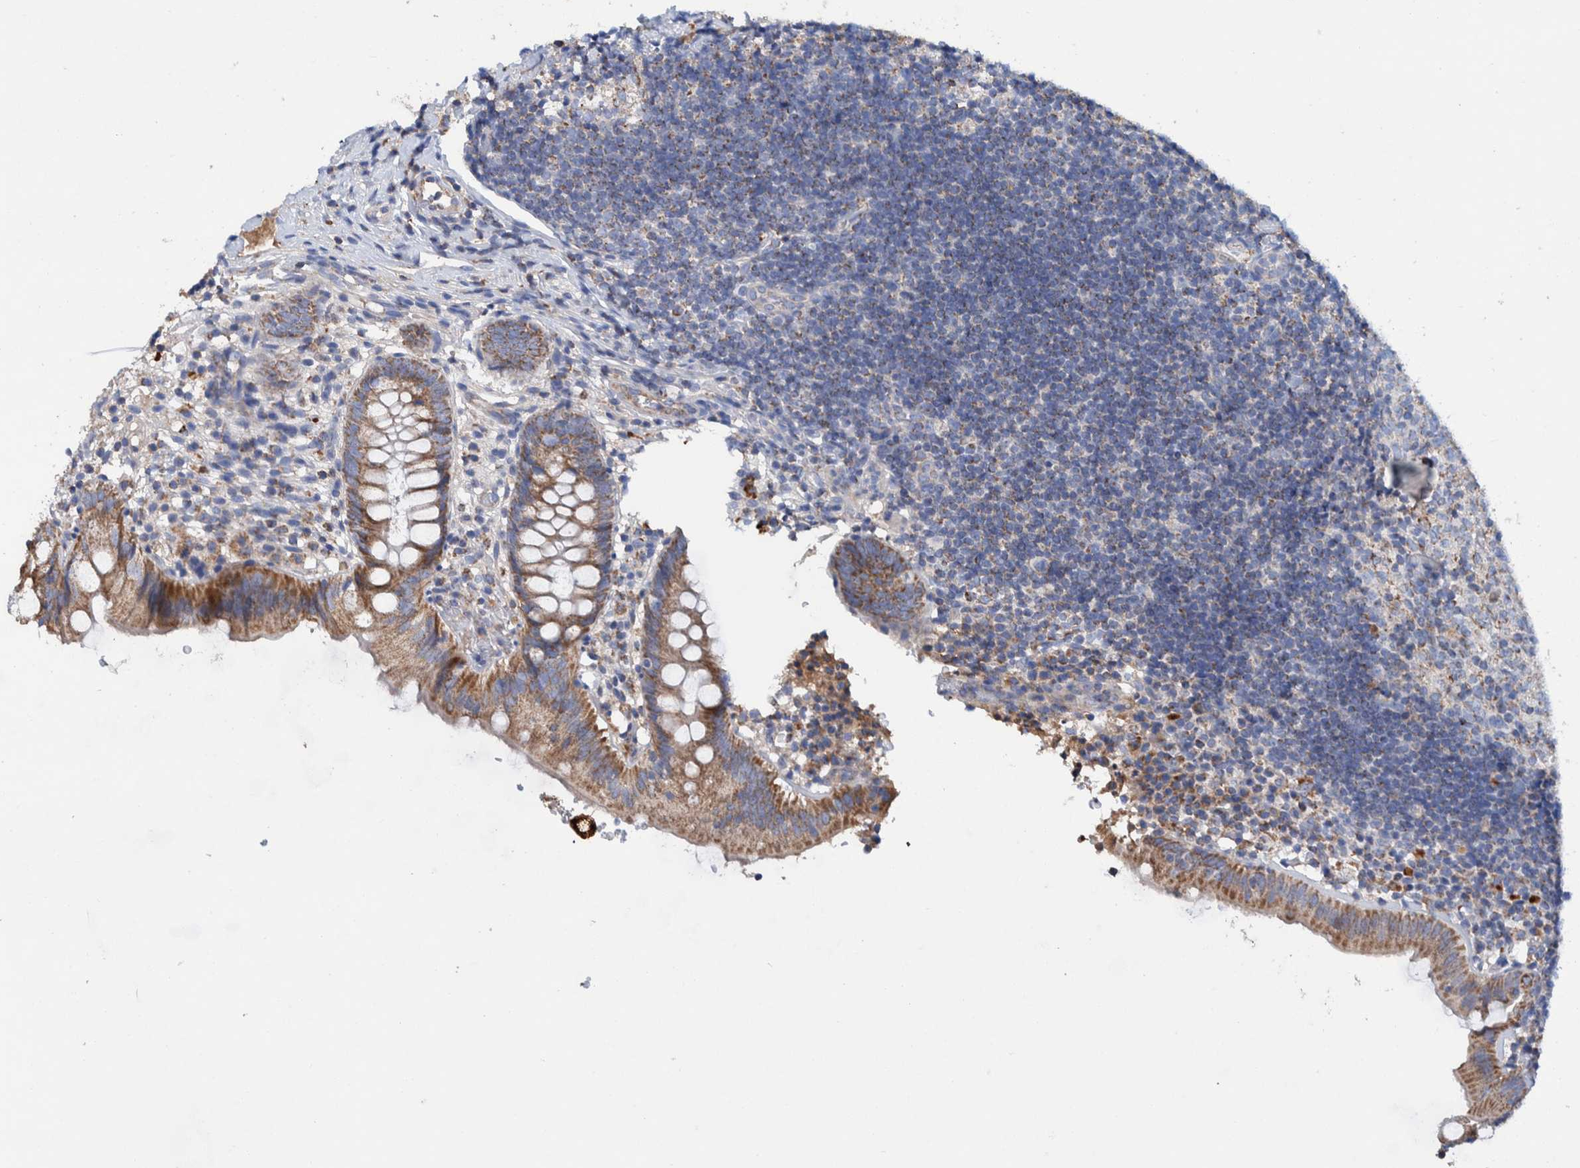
{"staining": {"intensity": "moderate", "quantity": ">75%", "location": "cytoplasmic/membranous"}, "tissue": "appendix", "cell_type": "Glandular cells", "image_type": "normal", "snomed": [{"axis": "morphology", "description": "Normal tissue, NOS"}, {"axis": "topography", "description": "Appendix"}], "caption": "Protein positivity by immunohistochemistry (IHC) demonstrates moderate cytoplasmic/membranous positivity in approximately >75% of glandular cells in normal appendix.", "gene": "DECR1", "patient": {"sex": "male", "age": 8}}